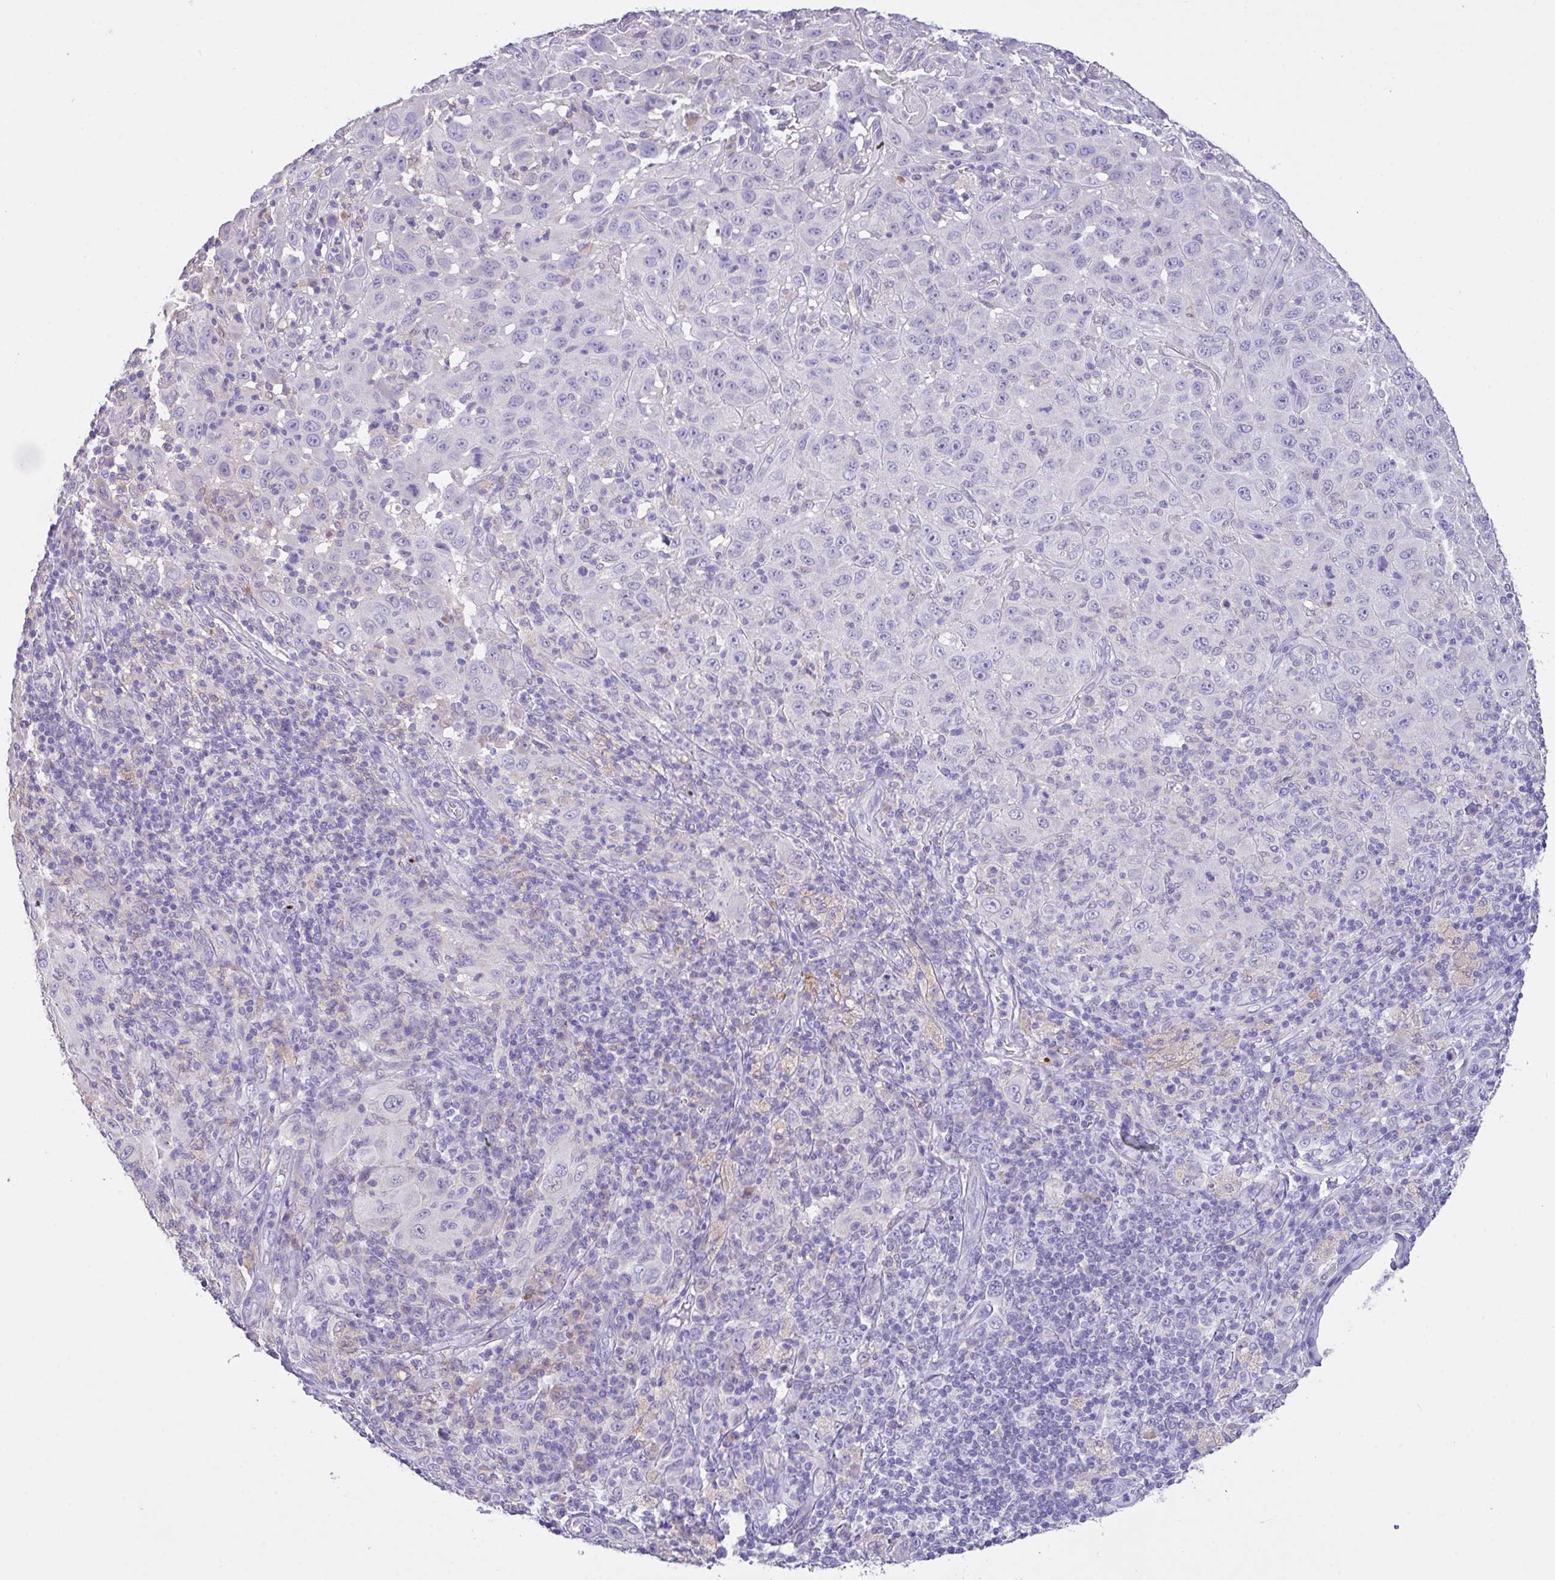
{"staining": {"intensity": "negative", "quantity": "none", "location": "none"}, "tissue": "melanoma", "cell_type": "Tumor cells", "image_type": "cancer", "snomed": [{"axis": "morphology", "description": "Malignant melanoma, NOS"}, {"axis": "topography", "description": "Skin"}], "caption": "High magnification brightfield microscopy of malignant melanoma stained with DAB (3,3'-diaminobenzidine) (brown) and counterstained with hematoxylin (blue): tumor cells show no significant expression.", "gene": "CA10", "patient": {"sex": "female", "age": 91}}